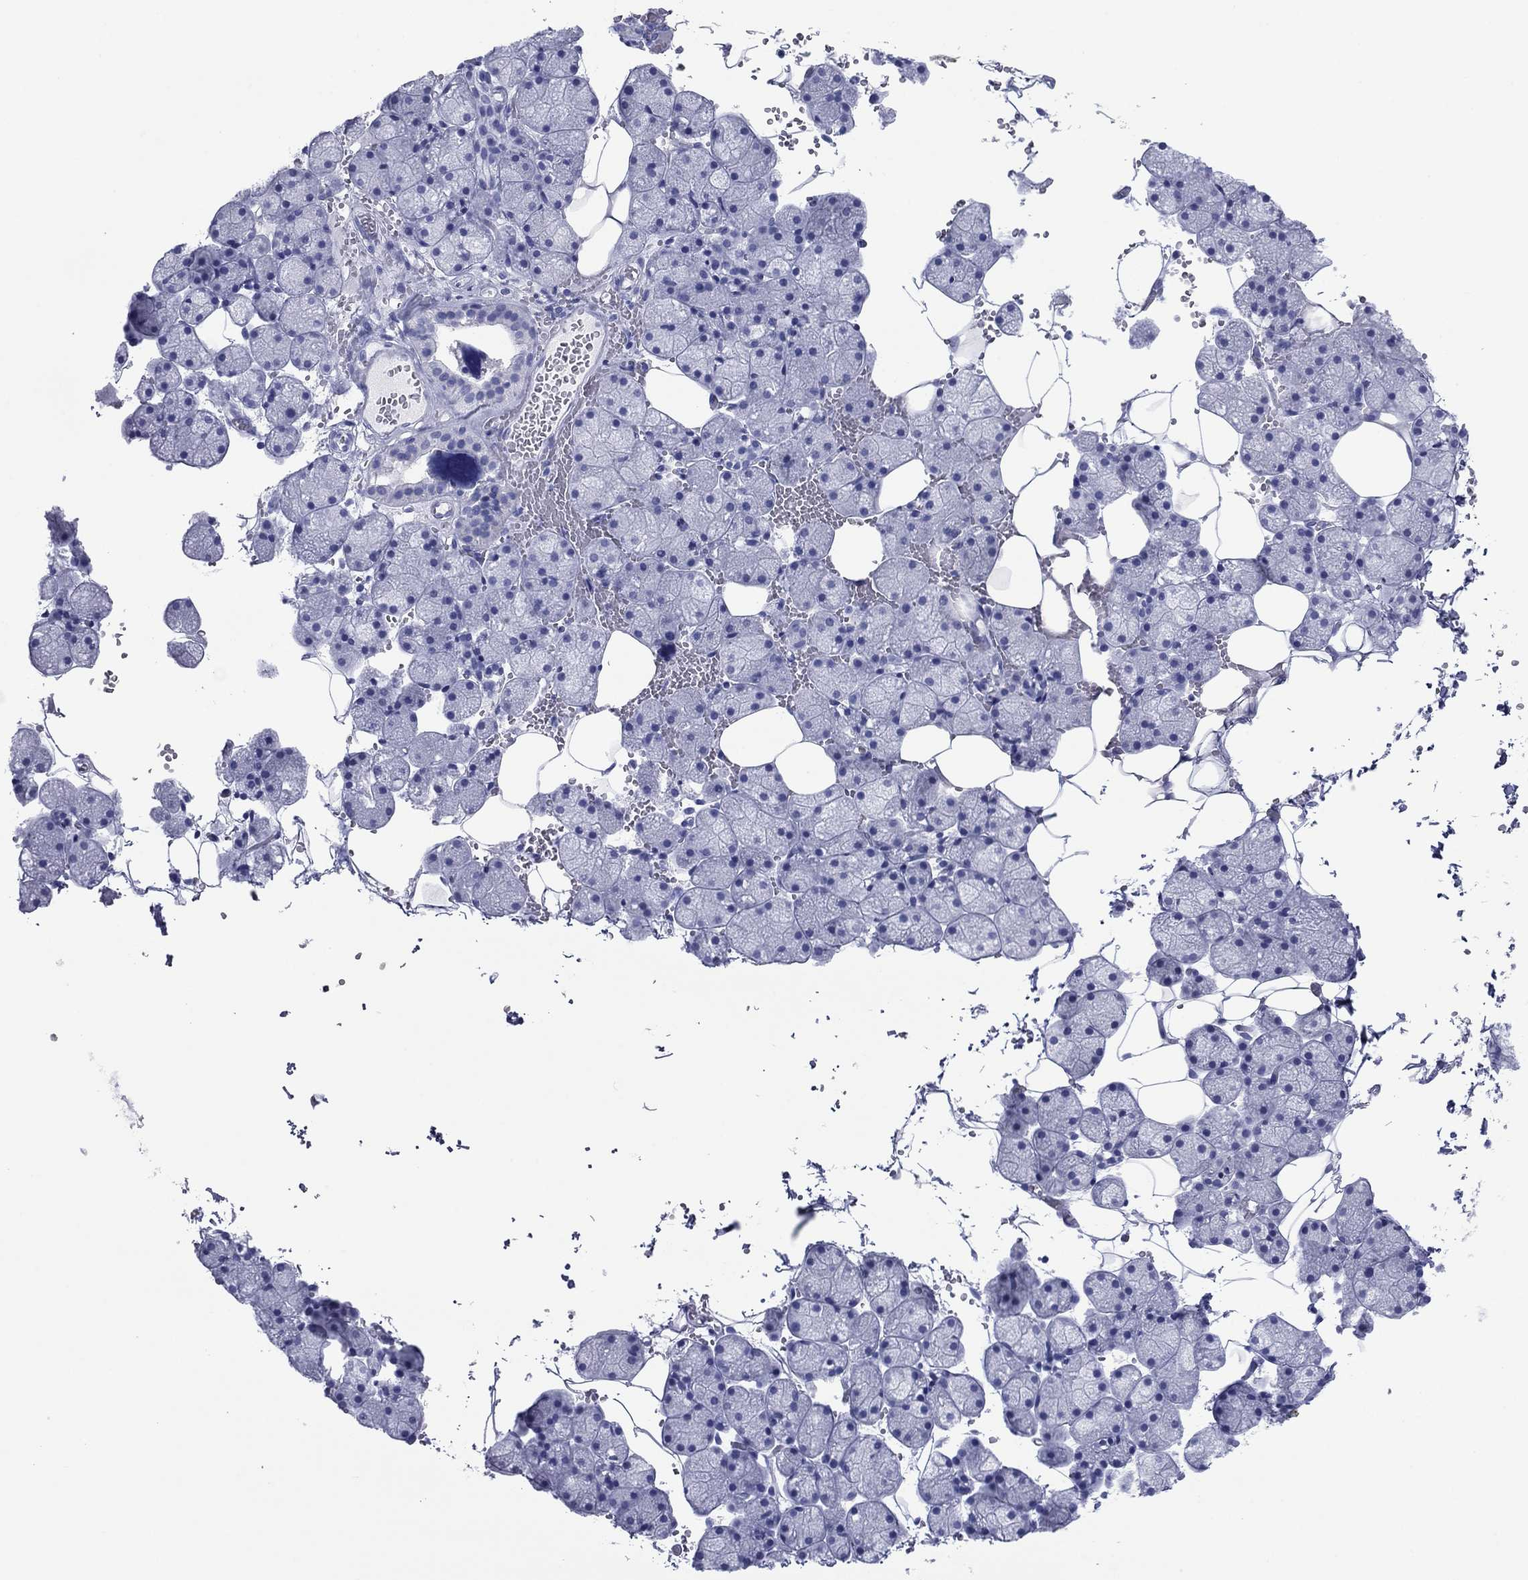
{"staining": {"intensity": "negative", "quantity": "none", "location": "none"}, "tissue": "salivary gland", "cell_type": "Glandular cells", "image_type": "normal", "snomed": [{"axis": "morphology", "description": "Normal tissue, NOS"}, {"axis": "topography", "description": "Salivary gland"}], "caption": "Immunohistochemistry (IHC) micrograph of unremarkable human salivary gland stained for a protein (brown), which shows no positivity in glandular cells. (DAB (3,3'-diaminobenzidine) IHC with hematoxylin counter stain).", "gene": "ATP4A", "patient": {"sex": "male", "age": 38}}